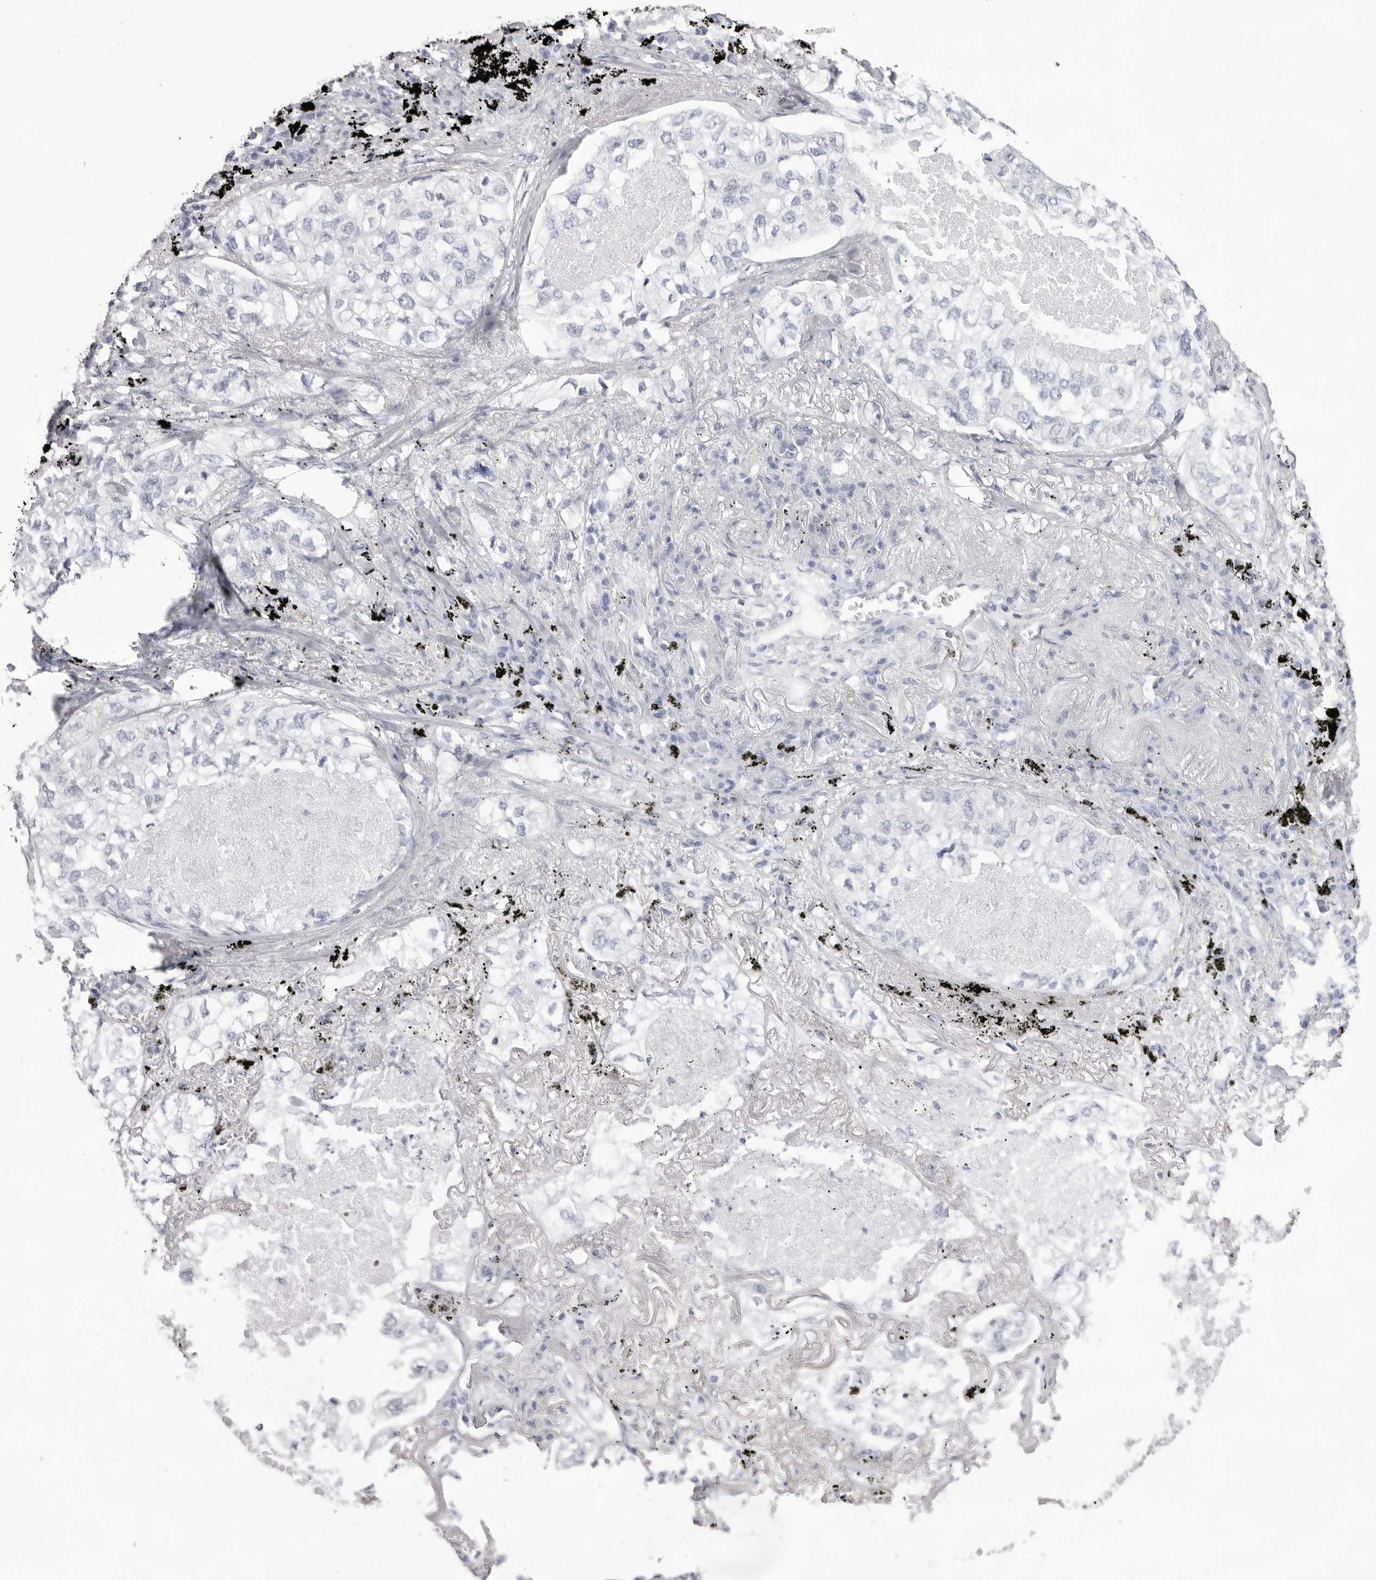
{"staining": {"intensity": "negative", "quantity": "none", "location": "none"}, "tissue": "lung cancer", "cell_type": "Tumor cells", "image_type": "cancer", "snomed": [{"axis": "morphology", "description": "Adenocarcinoma, NOS"}, {"axis": "topography", "description": "Lung"}], "caption": "Immunohistochemistry (IHC) of lung cancer (adenocarcinoma) reveals no positivity in tumor cells.", "gene": "SPTA1", "patient": {"sex": "male", "age": 65}}